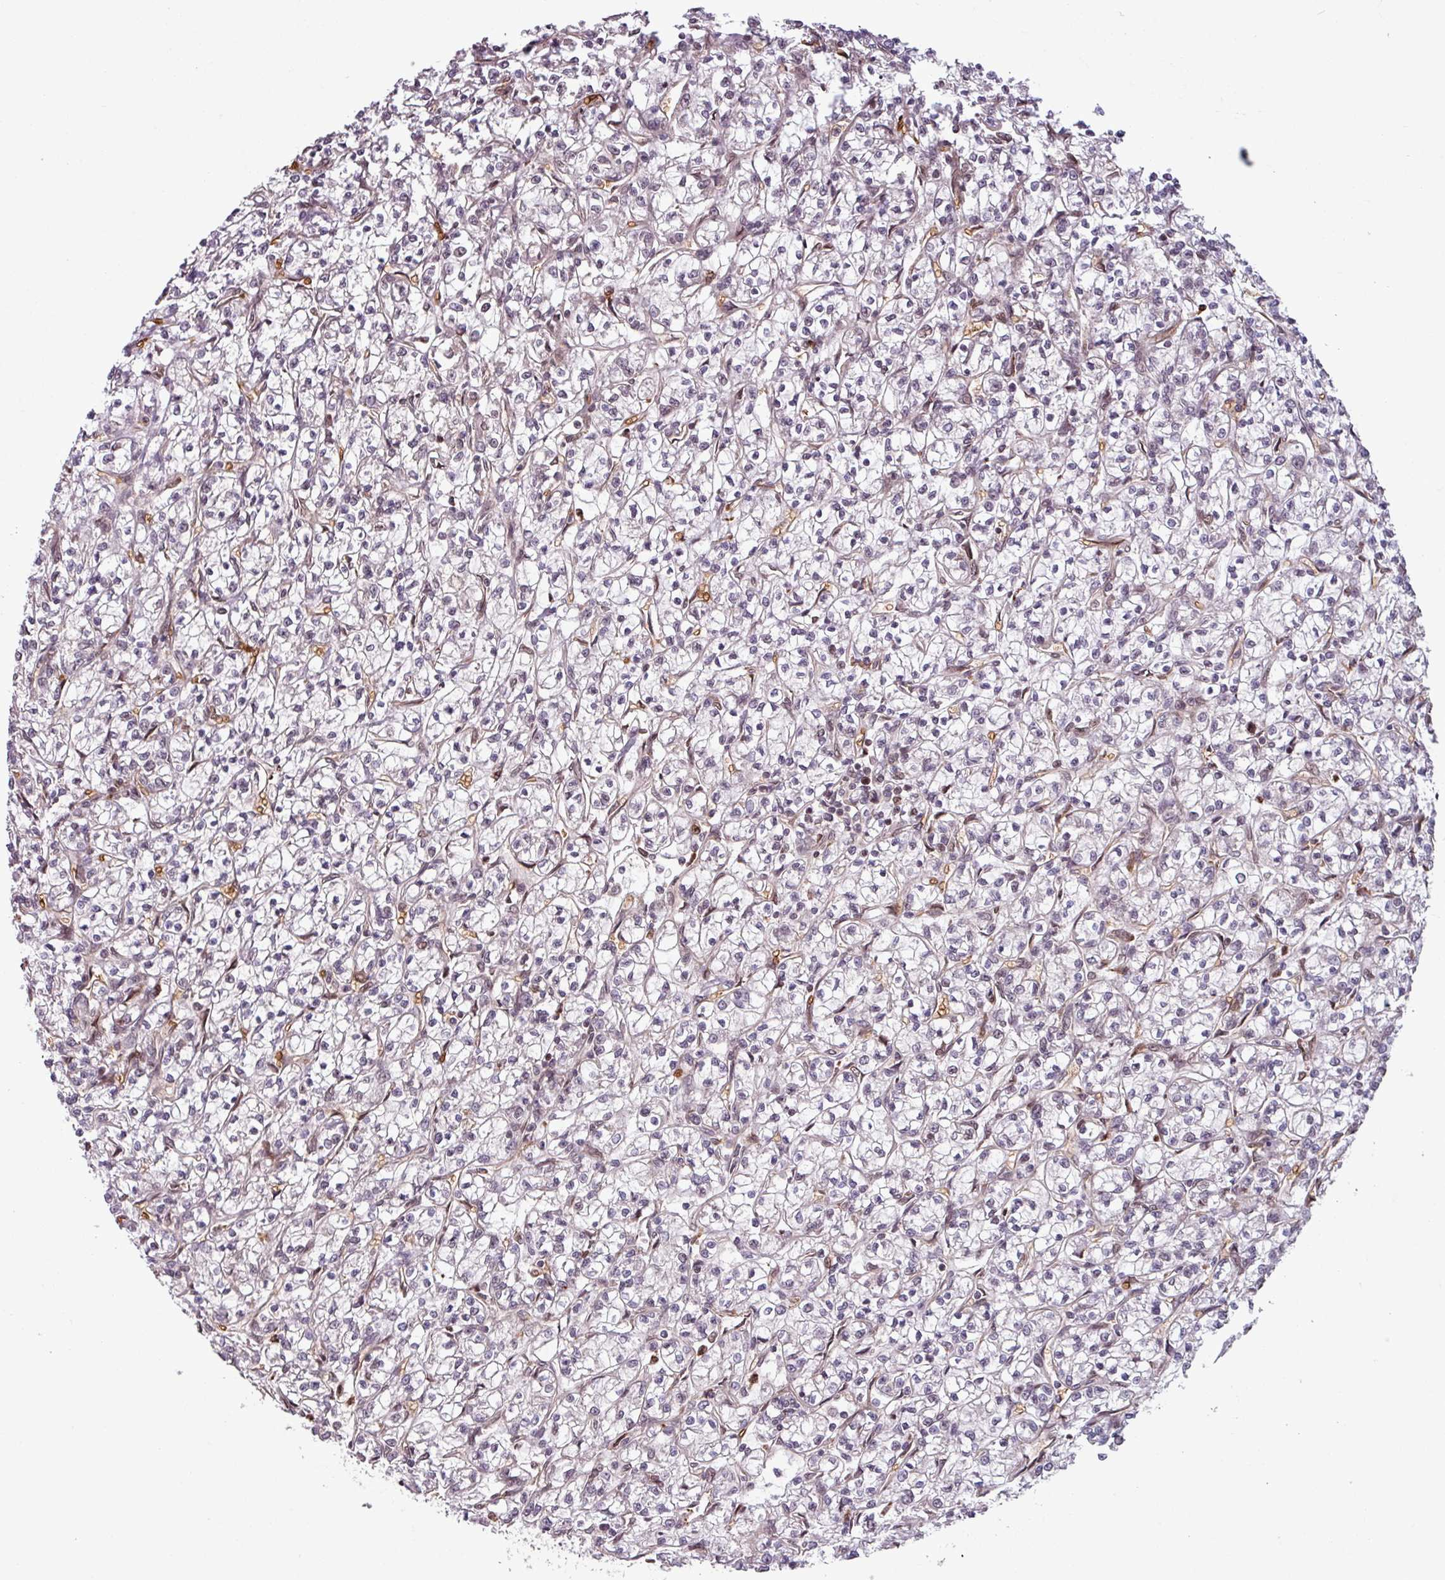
{"staining": {"intensity": "negative", "quantity": "none", "location": "none"}, "tissue": "renal cancer", "cell_type": "Tumor cells", "image_type": "cancer", "snomed": [{"axis": "morphology", "description": "Adenocarcinoma, NOS"}, {"axis": "topography", "description": "Kidney"}], "caption": "Immunohistochemistry (IHC) of human renal cancer (adenocarcinoma) demonstrates no staining in tumor cells. (Immunohistochemistry (IHC), brightfield microscopy, high magnification).", "gene": "RBM4B", "patient": {"sex": "female", "age": 59}}